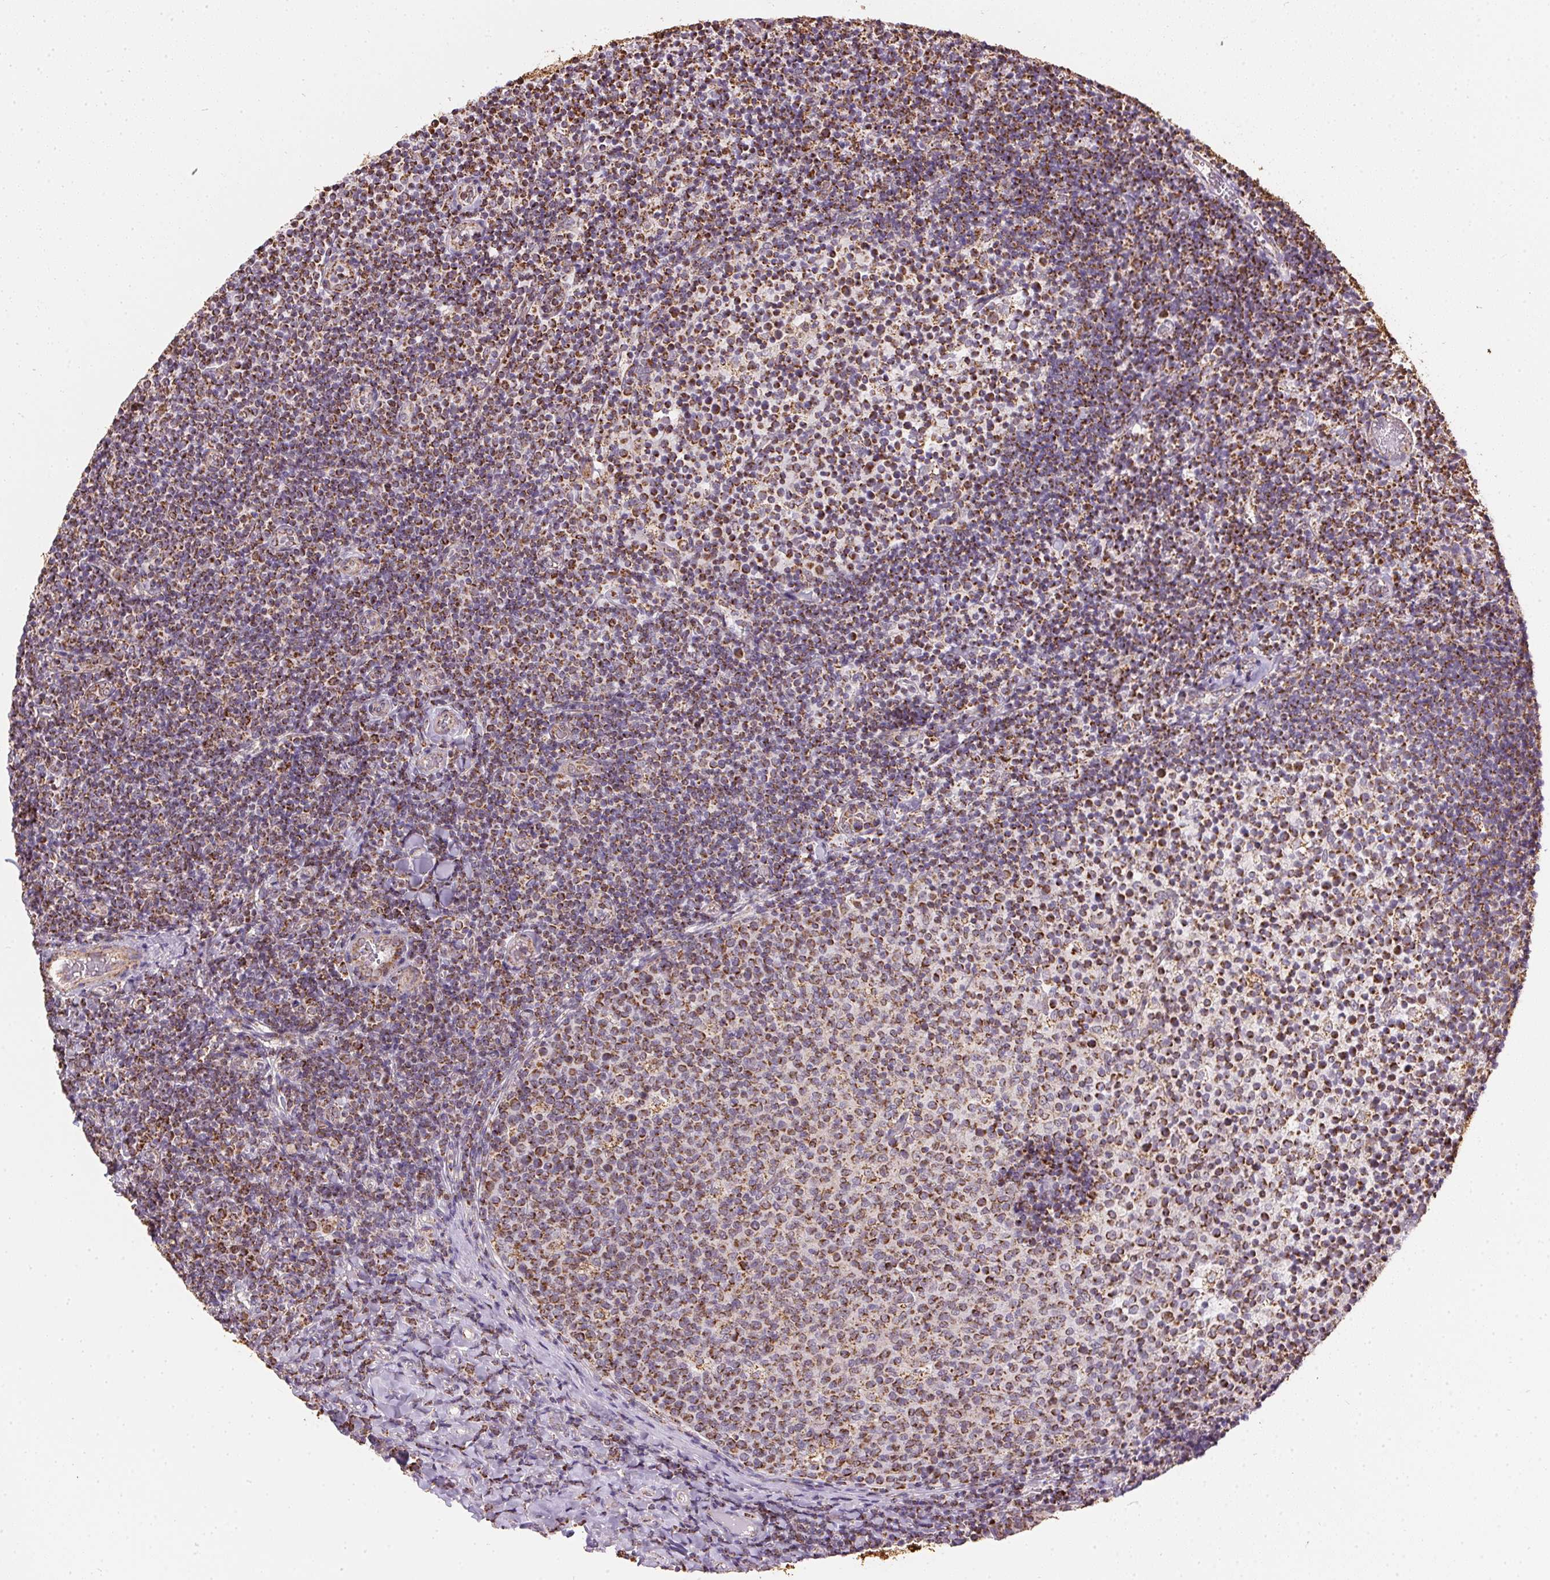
{"staining": {"intensity": "strong", "quantity": "25%-75%", "location": "cytoplasmic/membranous"}, "tissue": "tonsil", "cell_type": "Germinal center cells", "image_type": "normal", "snomed": [{"axis": "morphology", "description": "Normal tissue, NOS"}, {"axis": "topography", "description": "Tonsil"}], "caption": "DAB (3,3'-diaminobenzidine) immunohistochemical staining of unremarkable human tonsil demonstrates strong cytoplasmic/membranous protein positivity in about 25%-75% of germinal center cells.", "gene": "MAPK11", "patient": {"sex": "female", "age": 10}}